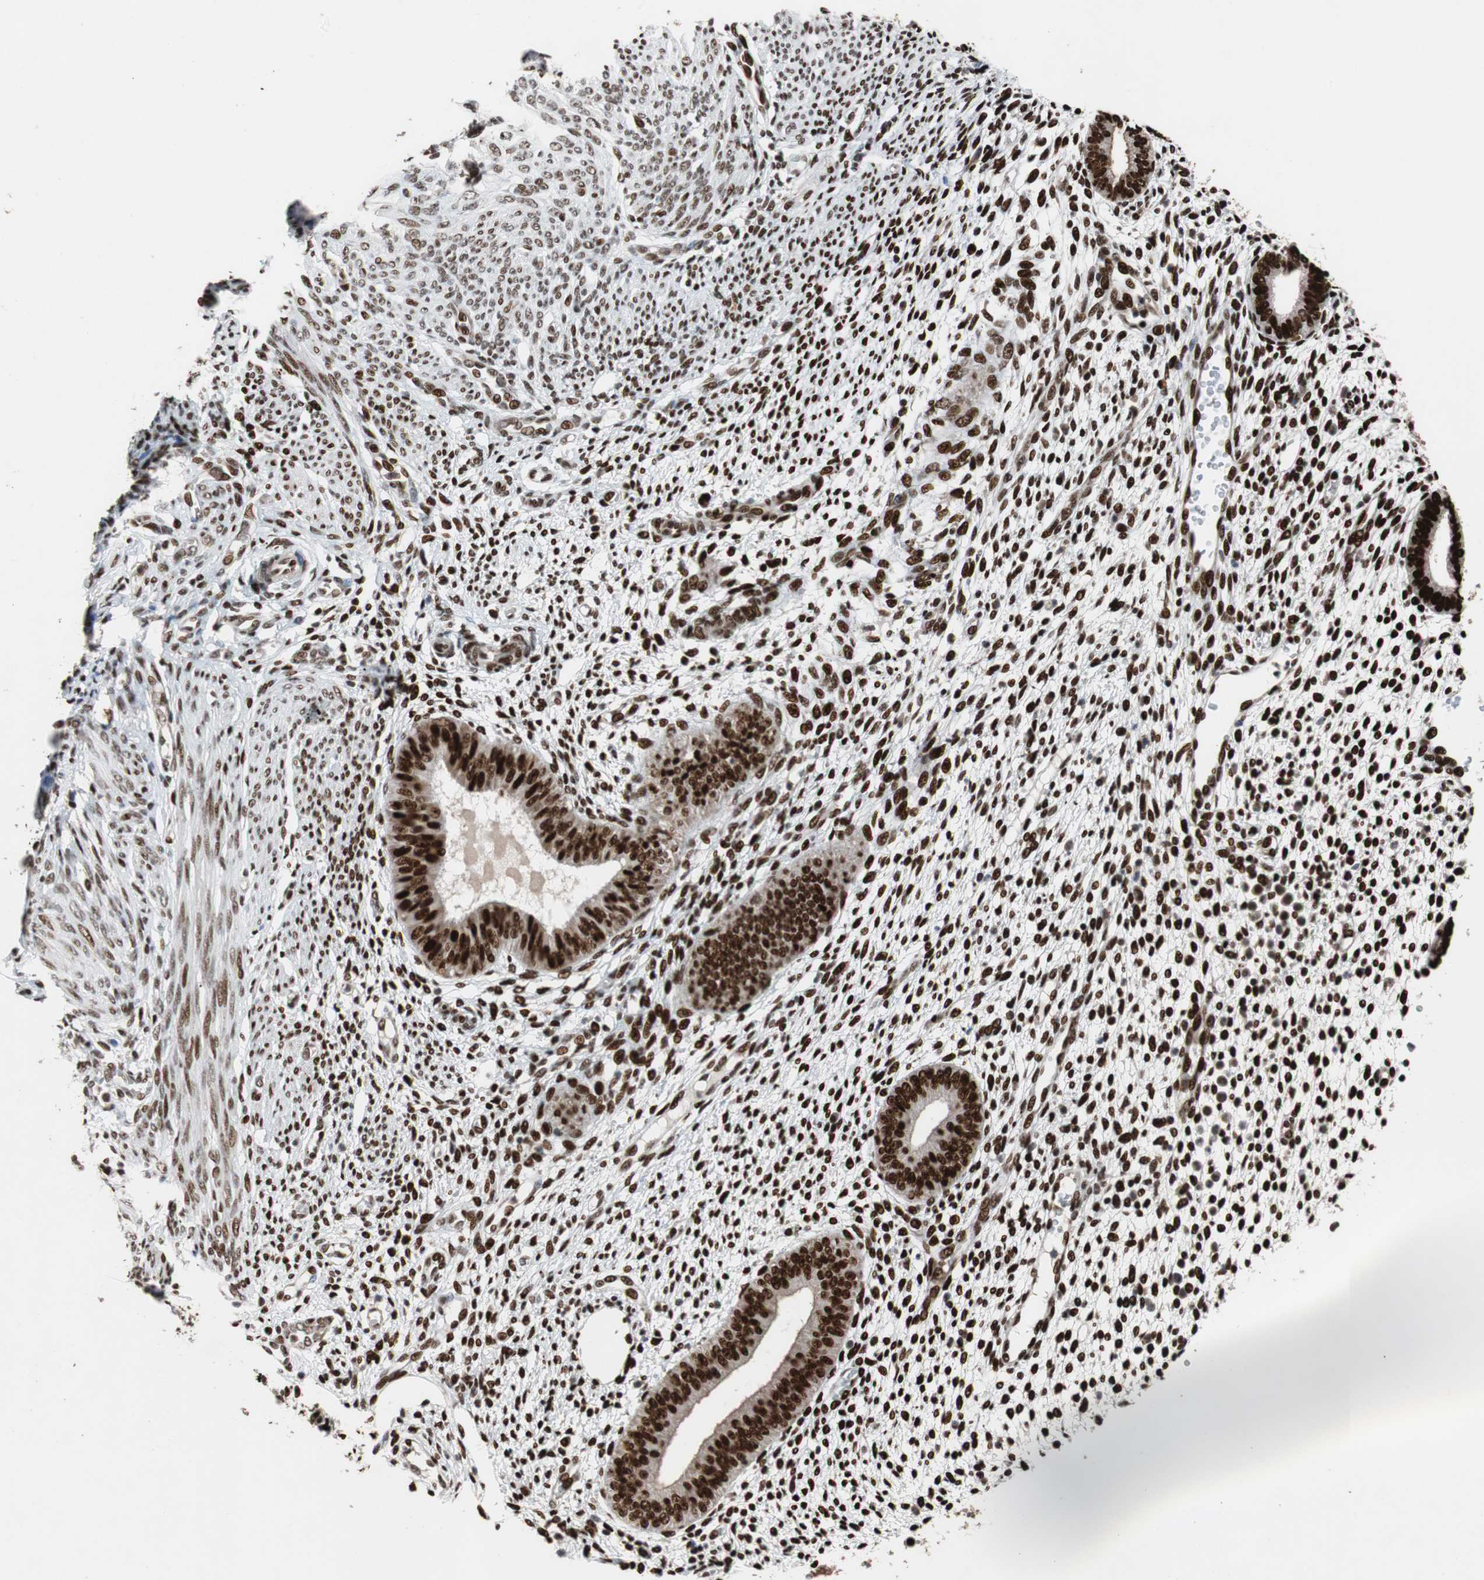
{"staining": {"intensity": "strong", "quantity": ">75%", "location": "nuclear"}, "tissue": "endometrium", "cell_type": "Cells in endometrial stroma", "image_type": "normal", "snomed": [{"axis": "morphology", "description": "Normal tissue, NOS"}, {"axis": "topography", "description": "Endometrium"}], "caption": "IHC staining of unremarkable endometrium, which shows high levels of strong nuclear positivity in approximately >75% of cells in endometrial stroma indicating strong nuclear protein expression. The staining was performed using DAB (brown) for protein detection and nuclei were counterstained in hematoxylin (blue).", "gene": "NBL1", "patient": {"sex": "female", "age": 35}}